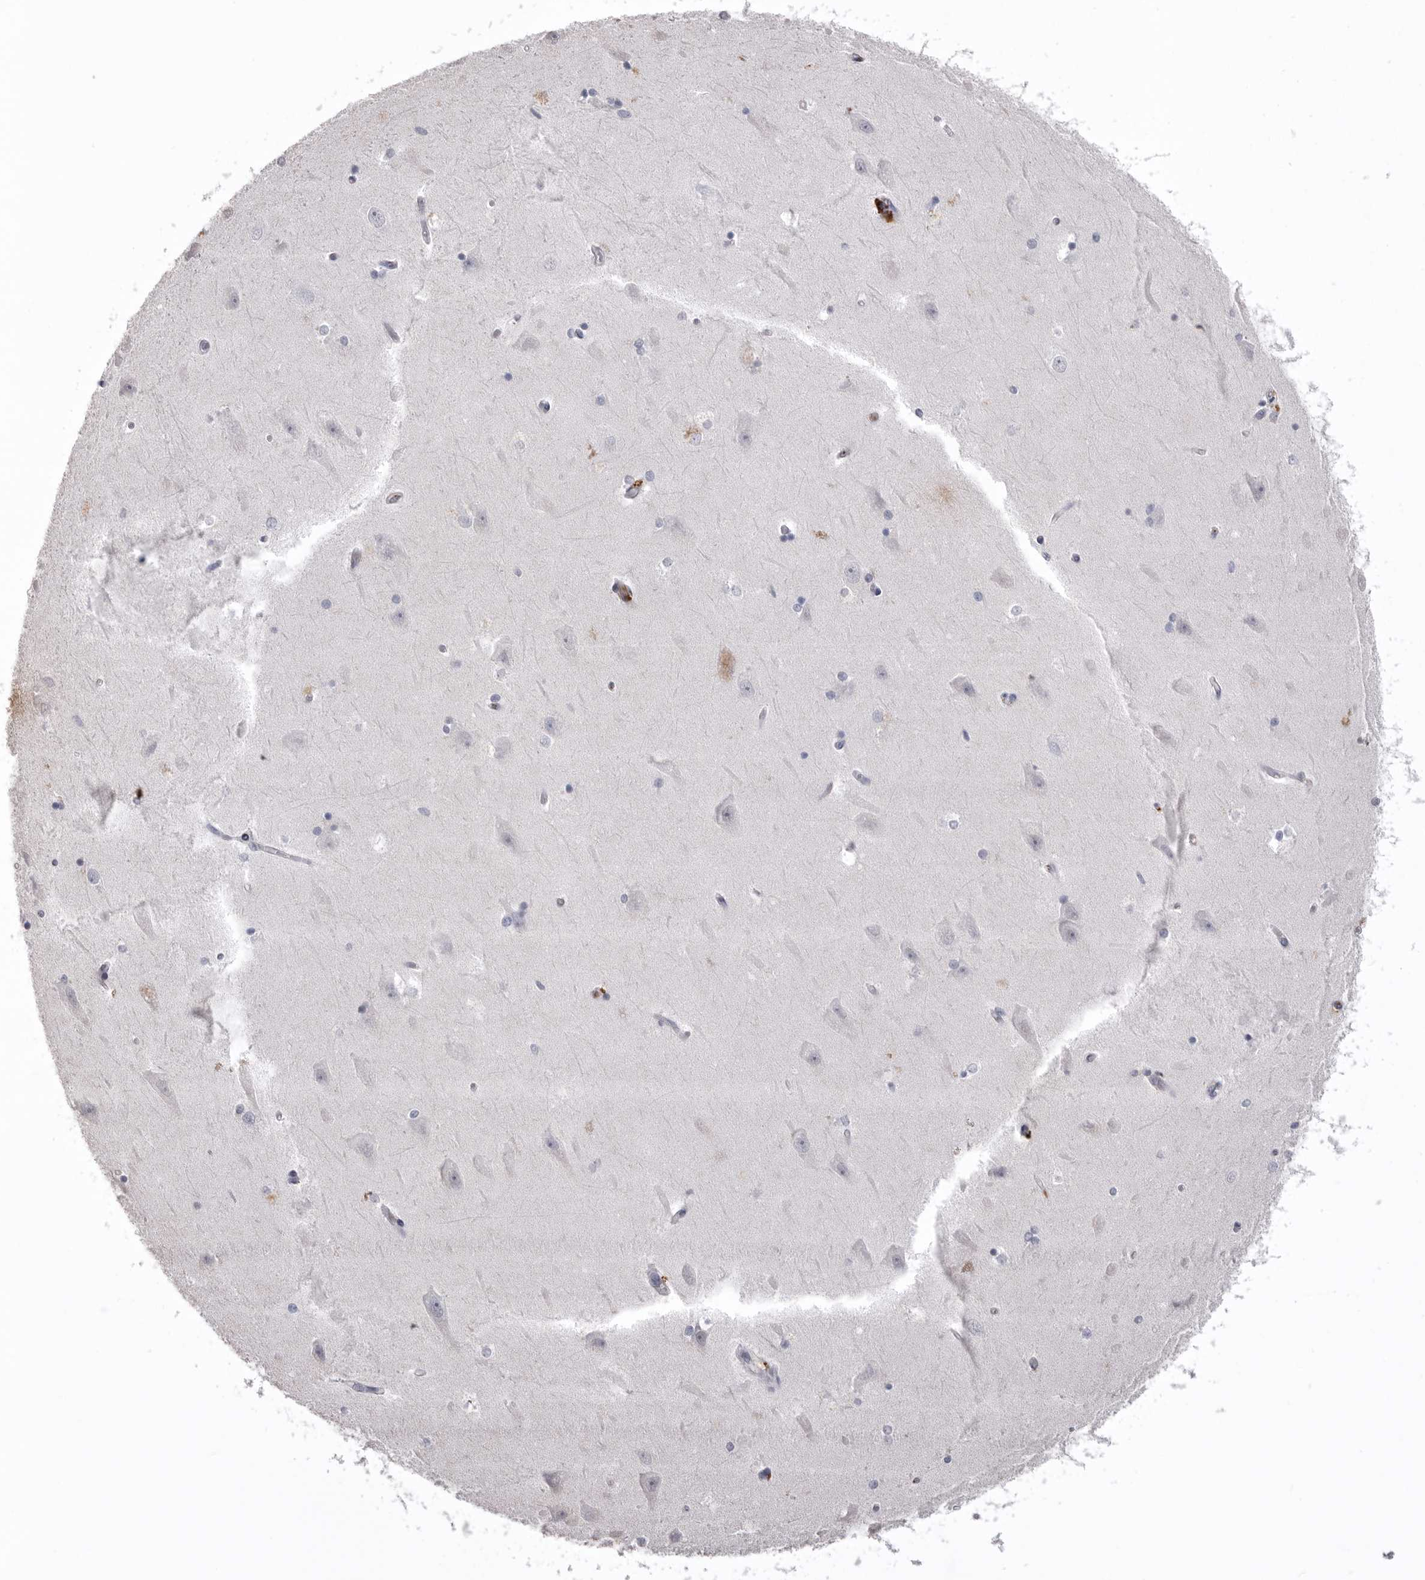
{"staining": {"intensity": "moderate", "quantity": "<25%", "location": "cytoplasmic/membranous"}, "tissue": "hippocampus", "cell_type": "Glial cells", "image_type": "normal", "snomed": [{"axis": "morphology", "description": "Normal tissue, NOS"}, {"axis": "topography", "description": "Hippocampus"}], "caption": "Hippocampus stained with DAB (3,3'-diaminobenzidine) immunohistochemistry reveals low levels of moderate cytoplasmic/membranous staining in approximately <25% of glial cells. (DAB (3,3'-diaminobenzidine) IHC with brightfield microscopy, high magnification).", "gene": "AHSG", "patient": {"sex": "male", "age": 45}}